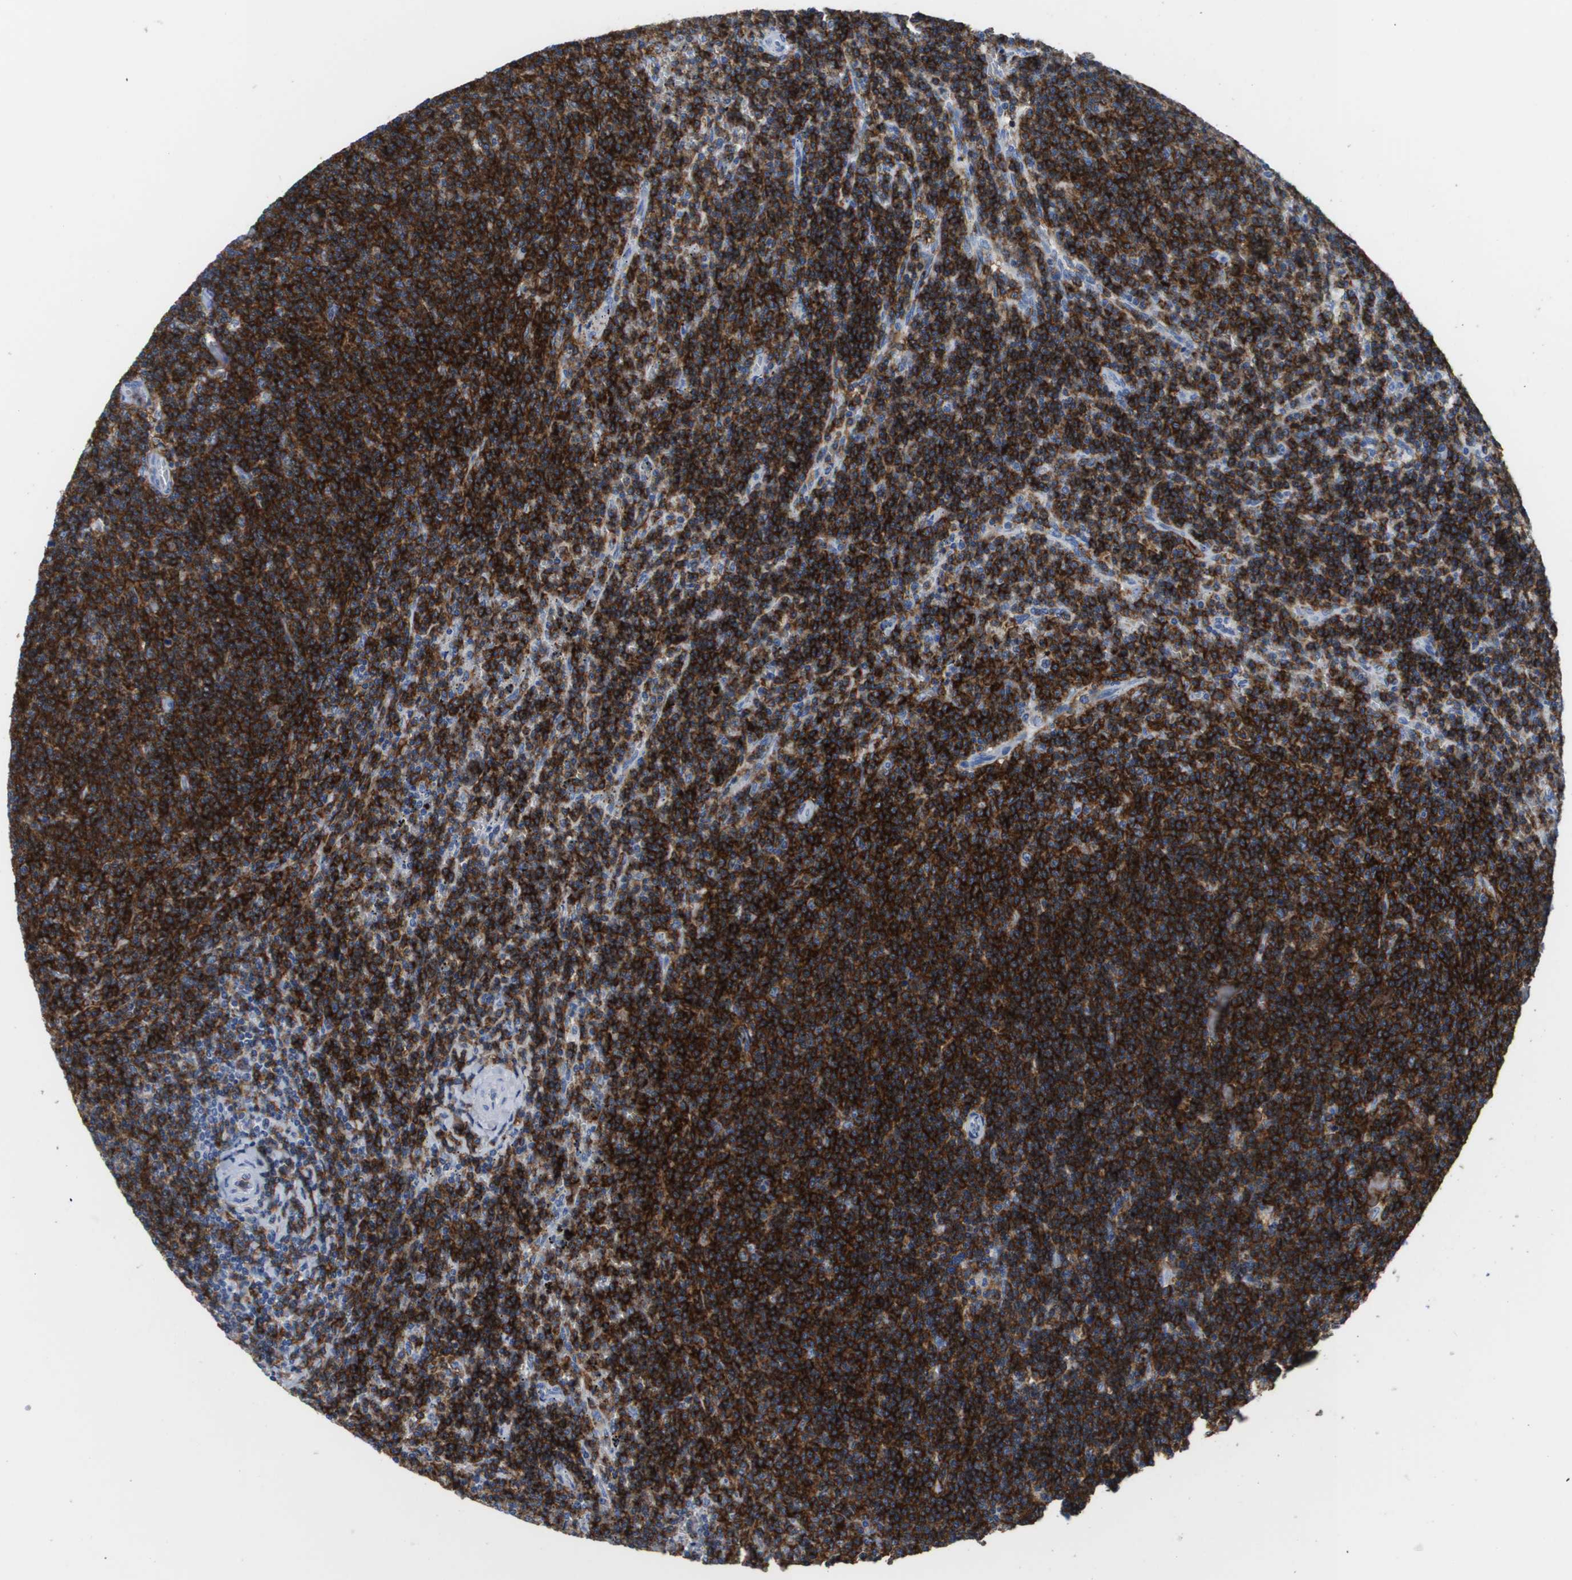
{"staining": {"intensity": "strong", "quantity": ">75%", "location": "cytoplasmic/membranous"}, "tissue": "lymphoma", "cell_type": "Tumor cells", "image_type": "cancer", "snomed": [{"axis": "morphology", "description": "Malignant lymphoma, non-Hodgkin's type, Low grade"}, {"axis": "topography", "description": "Spleen"}], "caption": "Immunohistochemical staining of human low-grade malignant lymphoma, non-Hodgkin's type exhibits high levels of strong cytoplasmic/membranous protein positivity in about >75% of tumor cells. (Brightfield microscopy of DAB IHC at high magnification).", "gene": "MS4A1", "patient": {"sex": "female", "age": 50}}